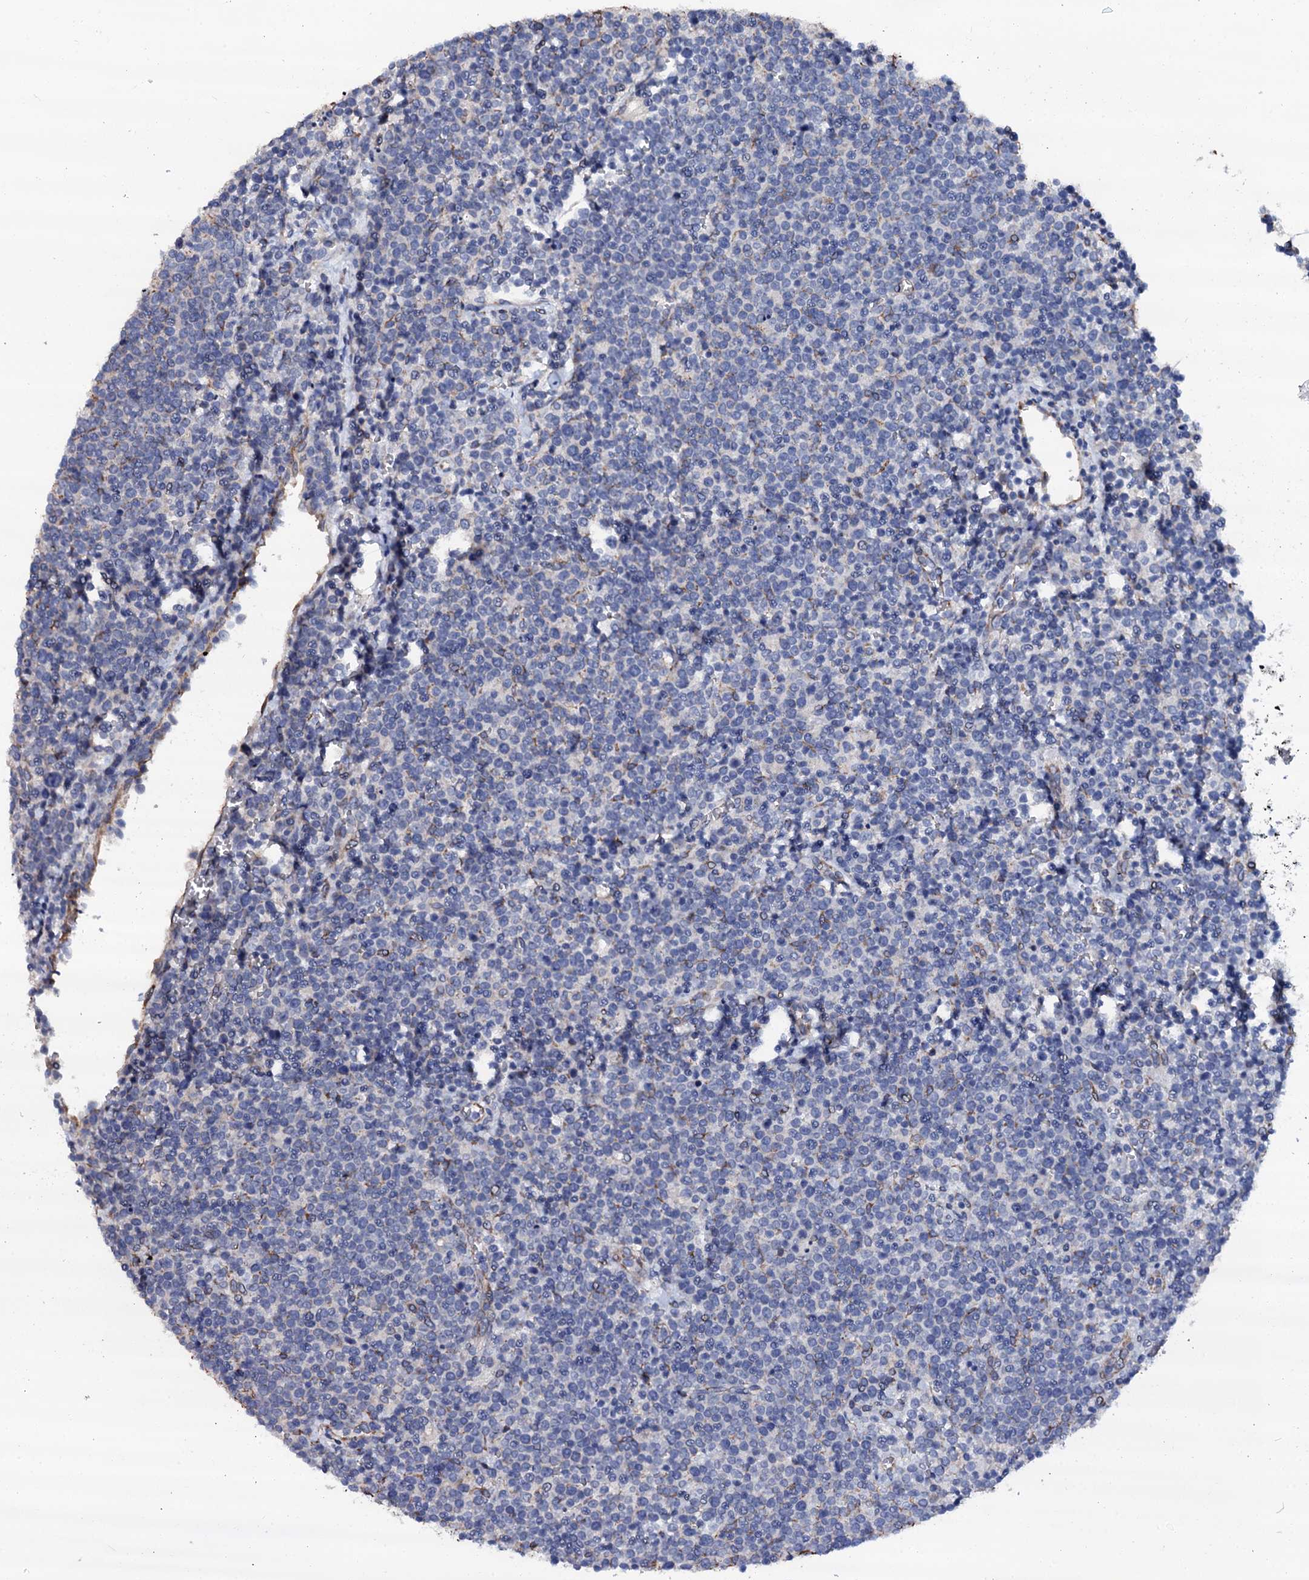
{"staining": {"intensity": "negative", "quantity": "none", "location": "none"}, "tissue": "lymphoma", "cell_type": "Tumor cells", "image_type": "cancer", "snomed": [{"axis": "morphology", "description": "Malignant lymphoma, non-Hodgkin's type, High grade"}, {"axis": "topography", "description": "Lymph node"}], "caption": "This histopathology image is of malignant lymphoma, non-Hodgkin's type (high-grade) stained with IHC to label a protein in brown with the nuclei are counter-stained blue. There is no expression in tumor cells.", "gene": "AKAP3", "patient": {"sex": "male", "age": 61}}